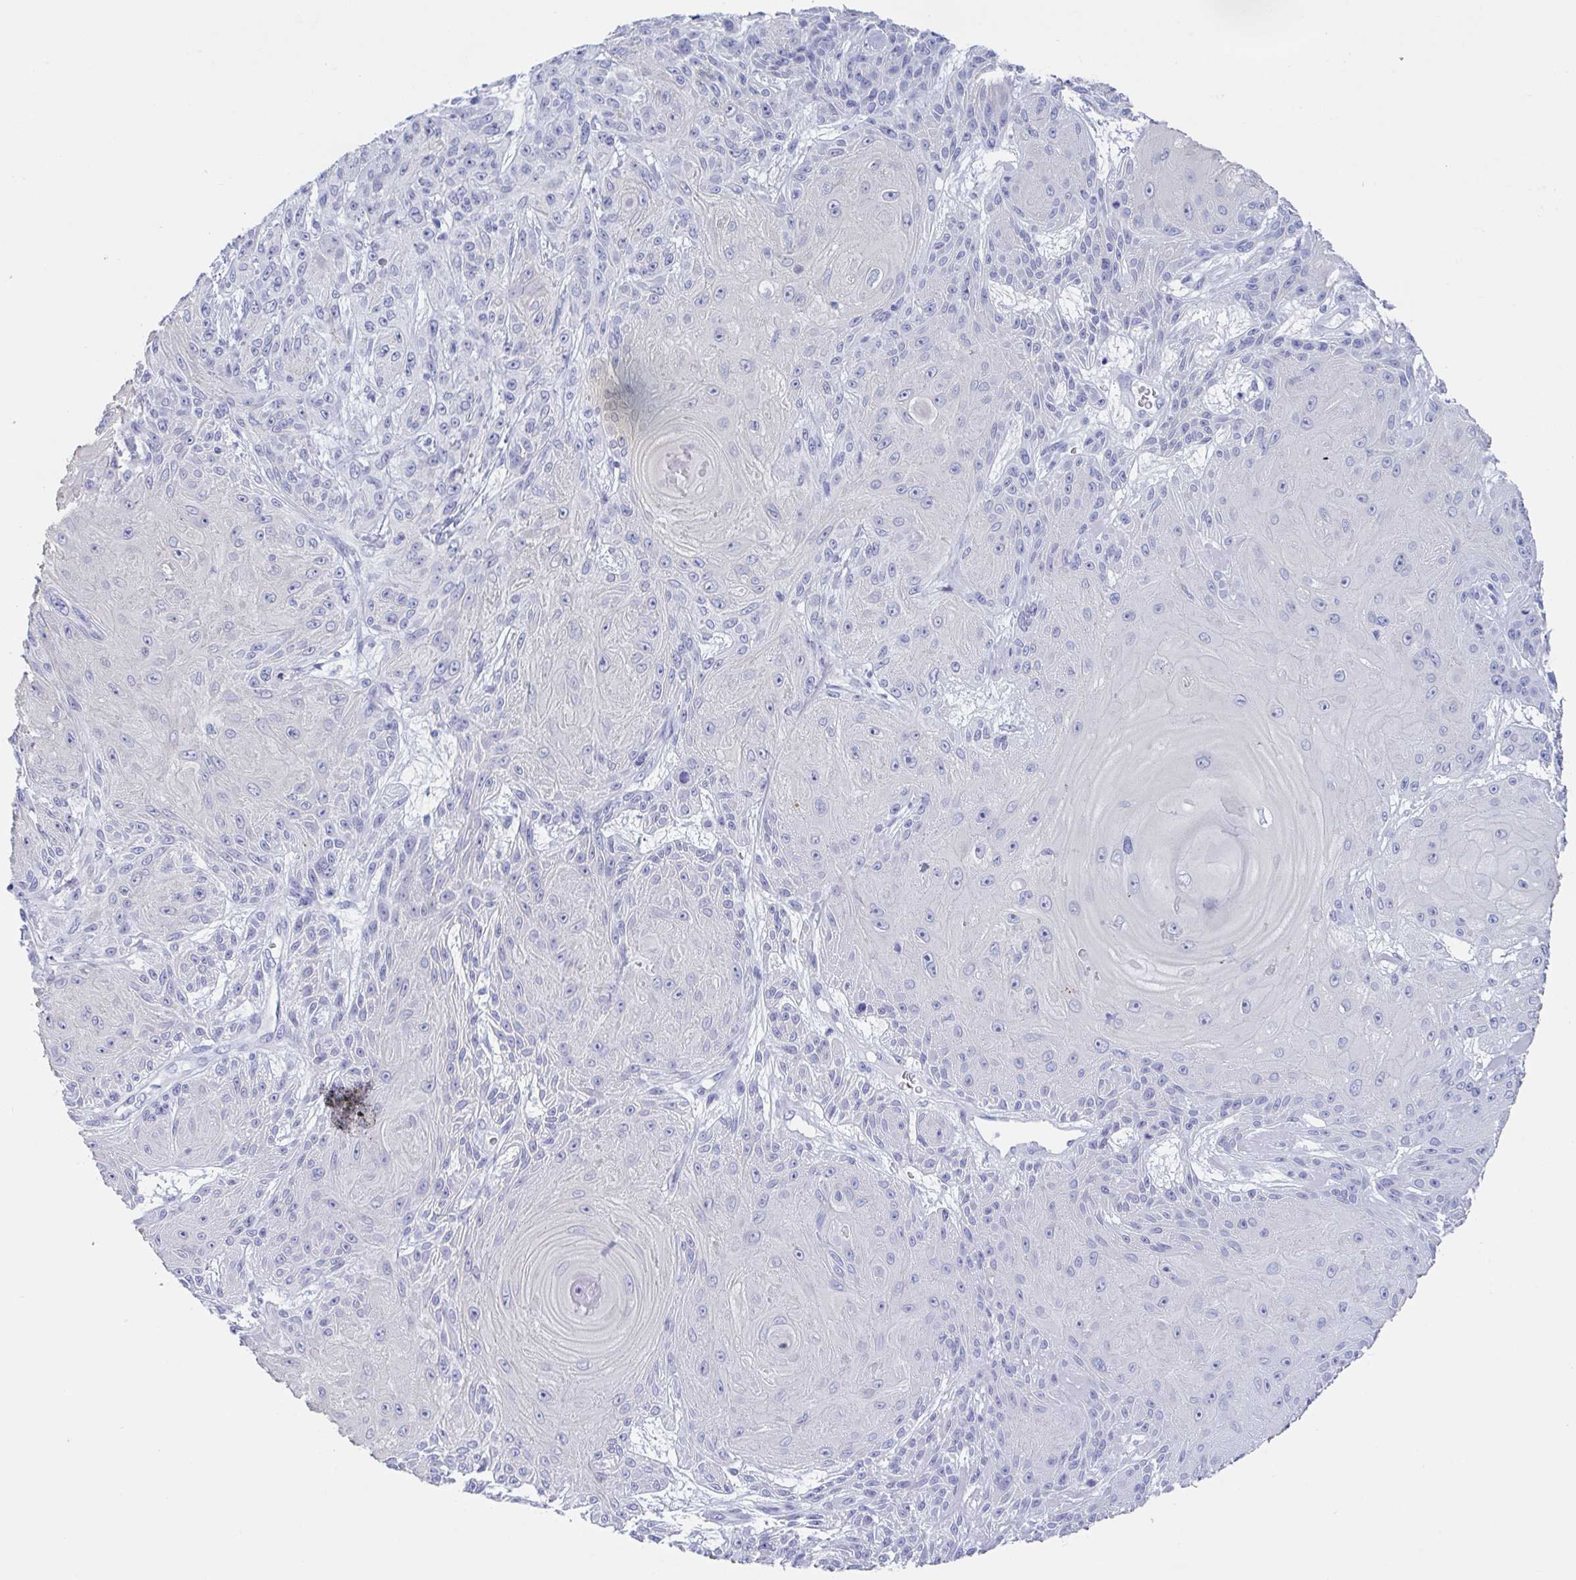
{"staining": {"intensity": "negative", "quantity": "none", "location": "none"}, "tissue": "skin cancer", "cell_type": "Tumor cells", "image_type": "cancer", "snomed": [{"axis": "morphology", "description": "Squamous cell carcinoma, NOS"}, {"axis": "topography", "description": "Skin"}], "caption": "Tumor cells show no significant protein expression in skin cancer. The staining is performed using DAB brown chromogen with nuclei counter-stained in using hematoxylin.", "gene": "CDX4", "patient": {"sex": "male", "age": 88}}